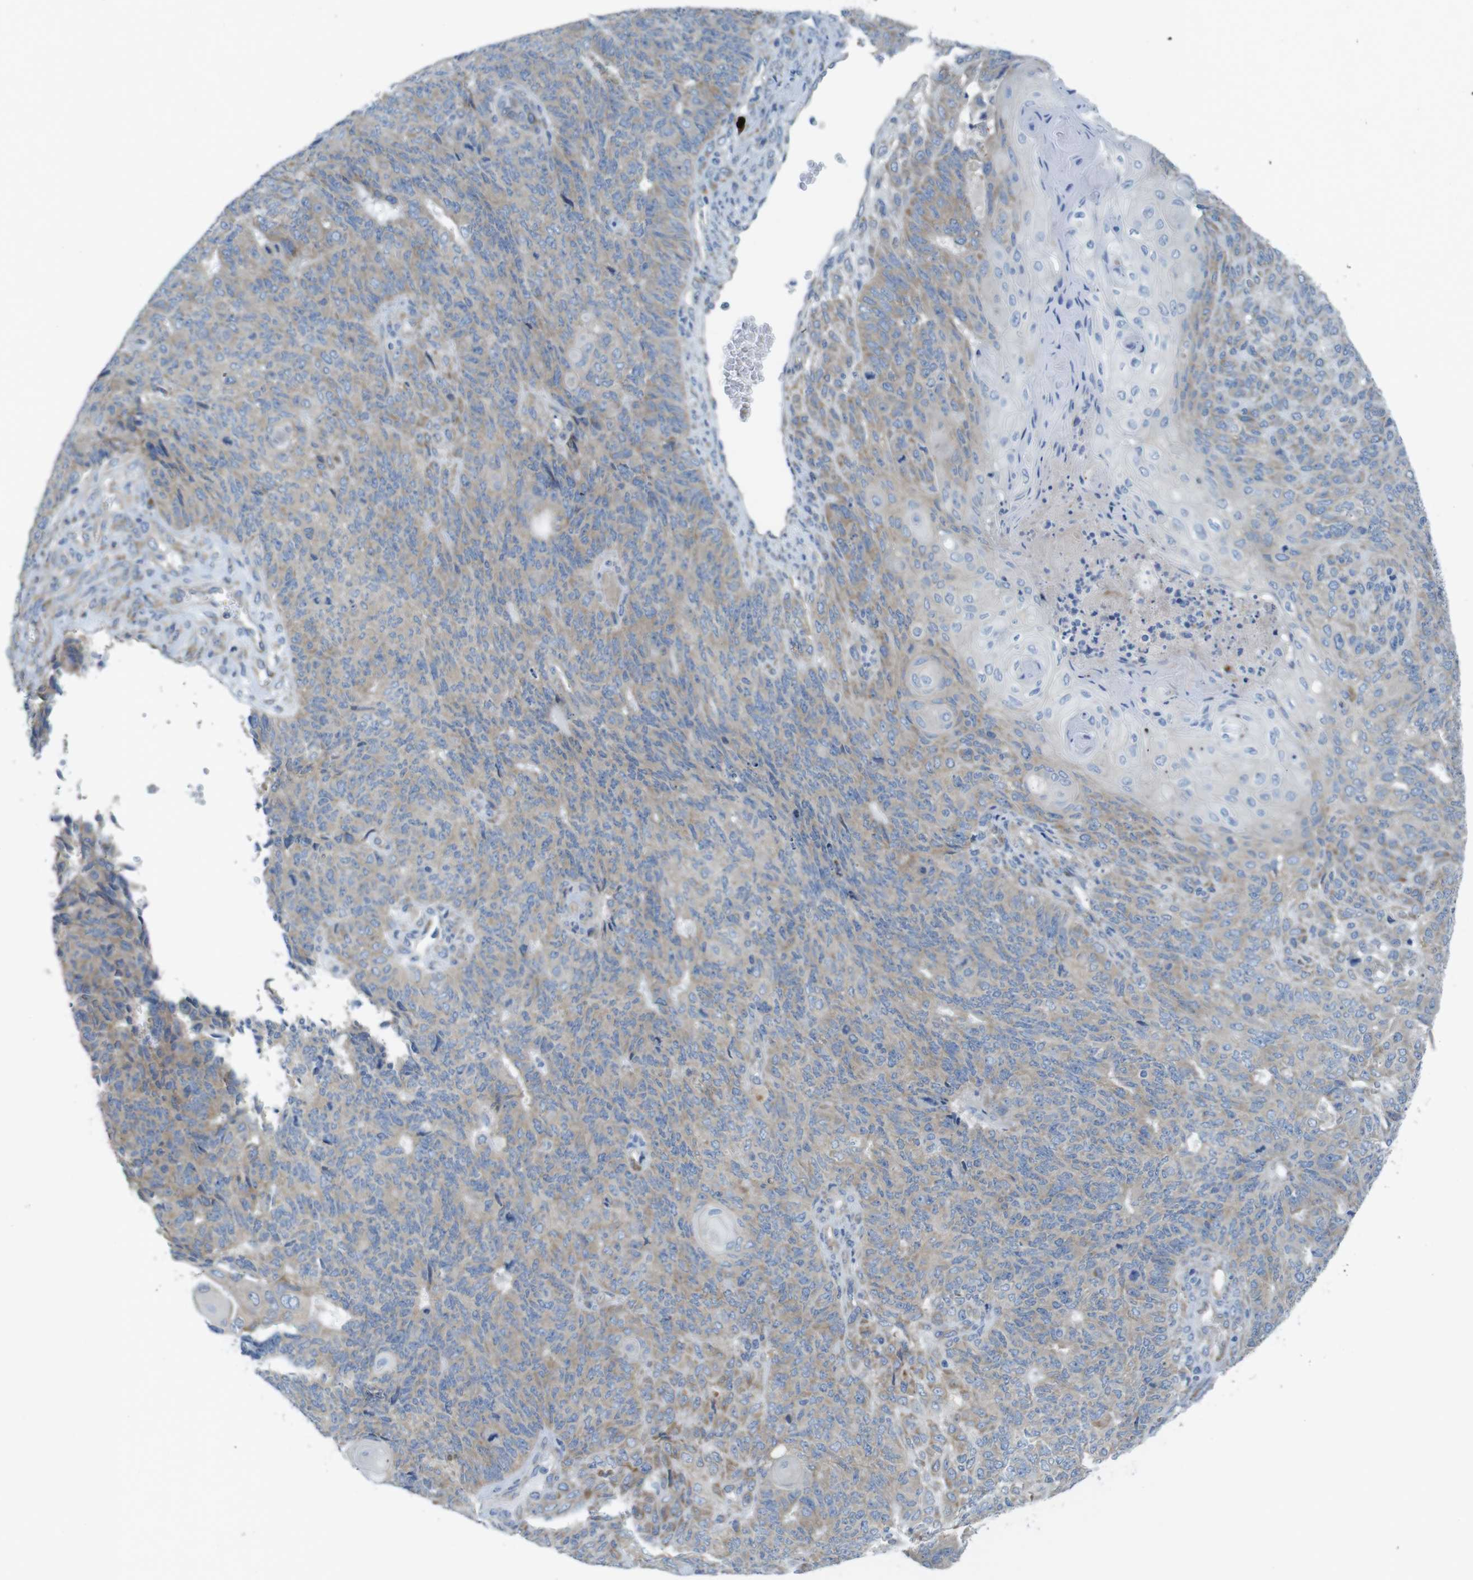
{"staining": {"intensity": "weak", "quantity": ">75%", "location": "cytoplasmic/membranous"}, "tissue": "endometrial cancer", "cell_type": "Tumor cells", "image_type": "cancer", "snomed": [{"axis": "morphology", "description": "Adenocarcinoma, NOS"}, {"axis": "topography", "description": "Endometrium"}], "caption": "Weak cytoplasmic/membranous protein positivity is present in approximately >75% of tumor cells in endometrial cancer (adenocarcinoma).", "gene": "TMEM234", "patient": {"sex": "female", "age": 32}}